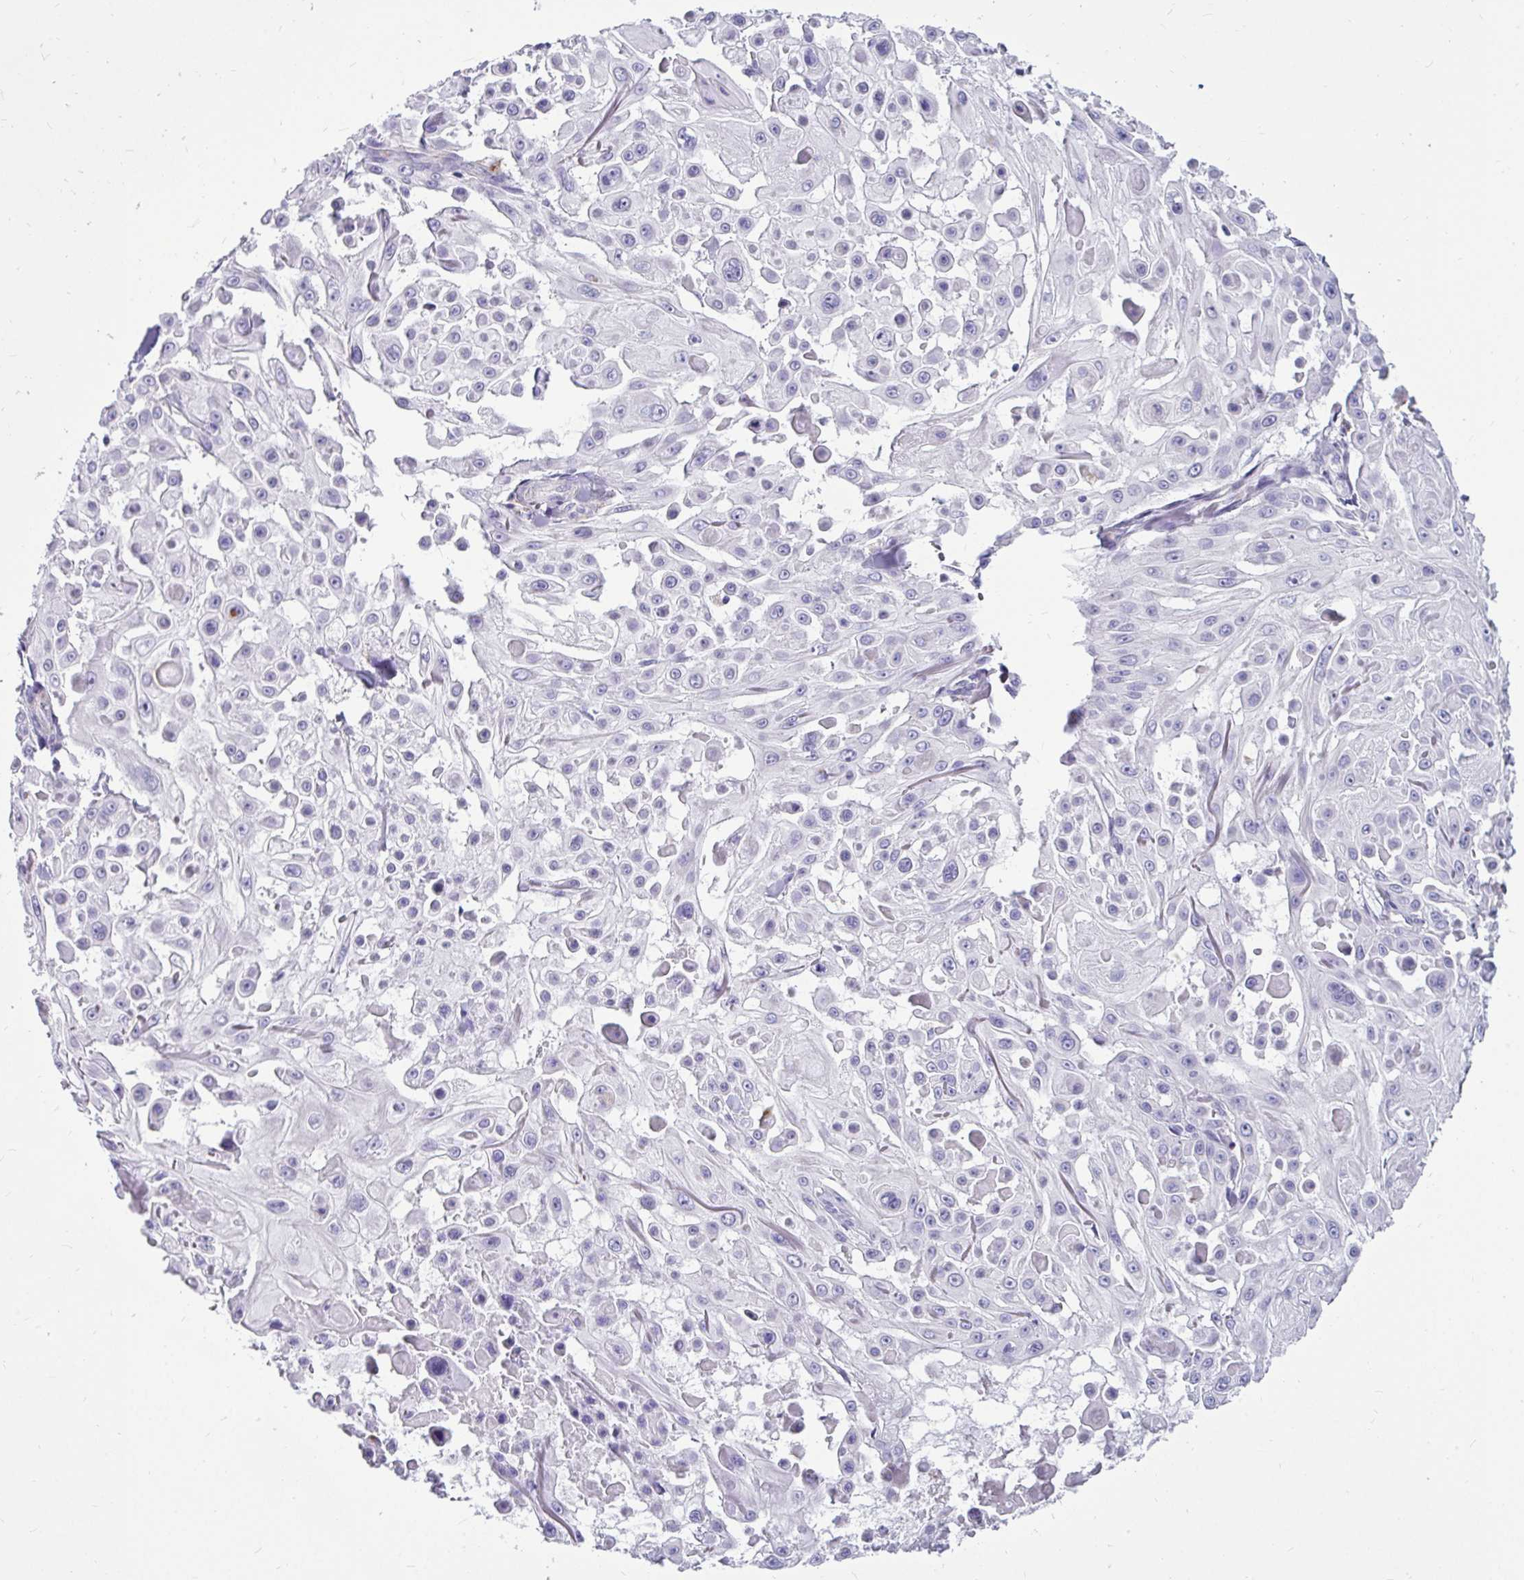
{"staining": {"intensity": "negative", "quantity": "none", "location": "none"}, "tissue": "skin cancer", "cell_type": "Tumor cells", "image_type": "cancer", "snomed": [{"axis": "morphology", "description": "Squamous cell carcinoma, NOS"}, {"axis": "topography", "description": "Skin"}], "caption": "Tumor cells are negative for brown protein staining in skin squamous cell carcinoma.", "gene": "CTSZ", "patient": {"sex": "male", "age": 91}}